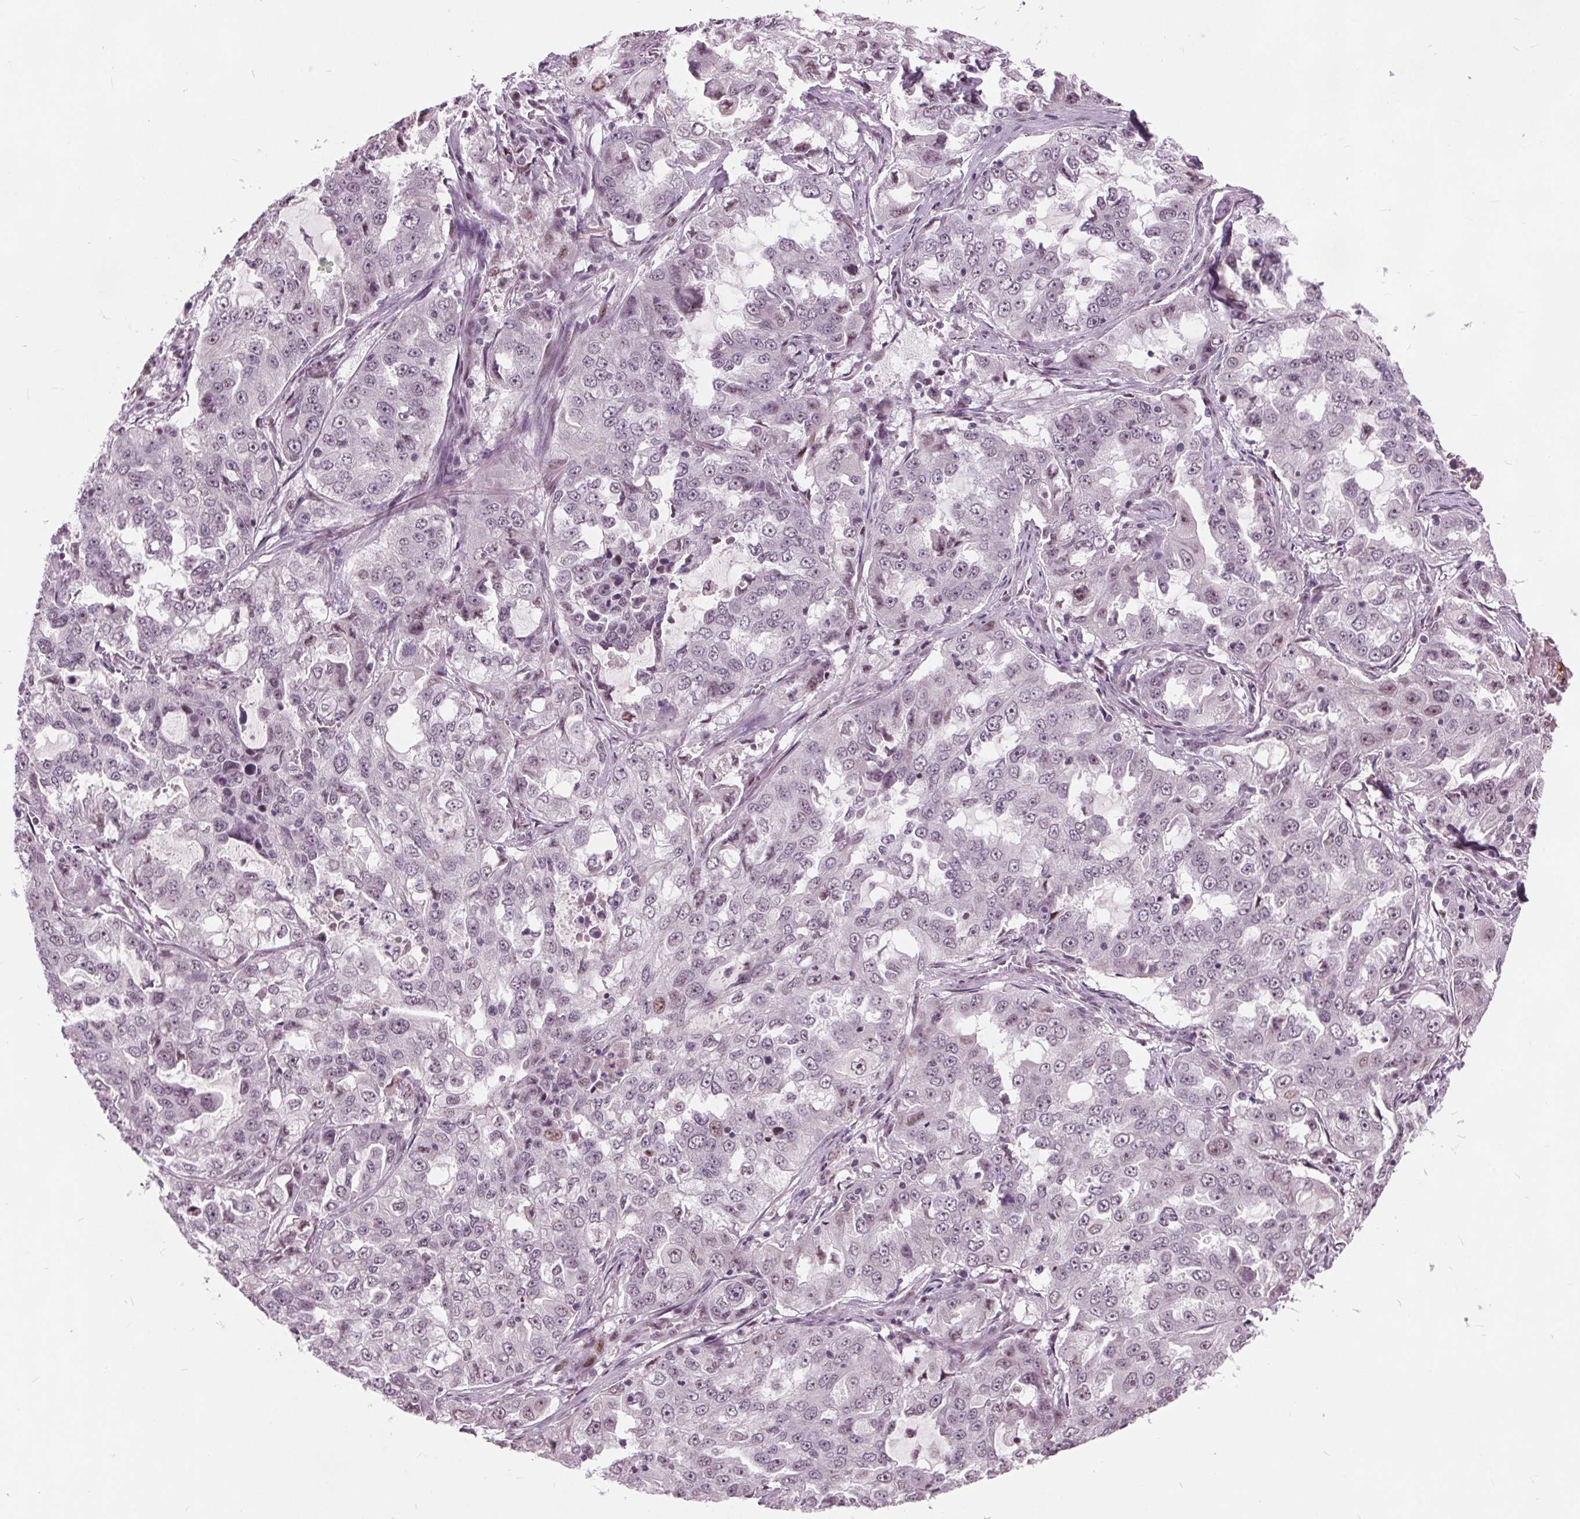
{"staining": {"intensity": "negative", "quantity": "none", "location": "none"}, "tissue": "lung cancer", "cell_type": "Tumor cells", "image_type": "cancer", "snomed": [{"axis": "morphology", "description": "Adenocarcinoma, NOS"}, {"axis": "topography", "description": "Lung"}], "caption": "The immunohistochemistry (IHC) photomicrograph has no significant staining in tumor cells of adenocarcinoma (lung) tissue. (DAB immunohistochemistry, high magnification).", "gene": "TTC34", "patient": {"sex": "female", "age": 61}}